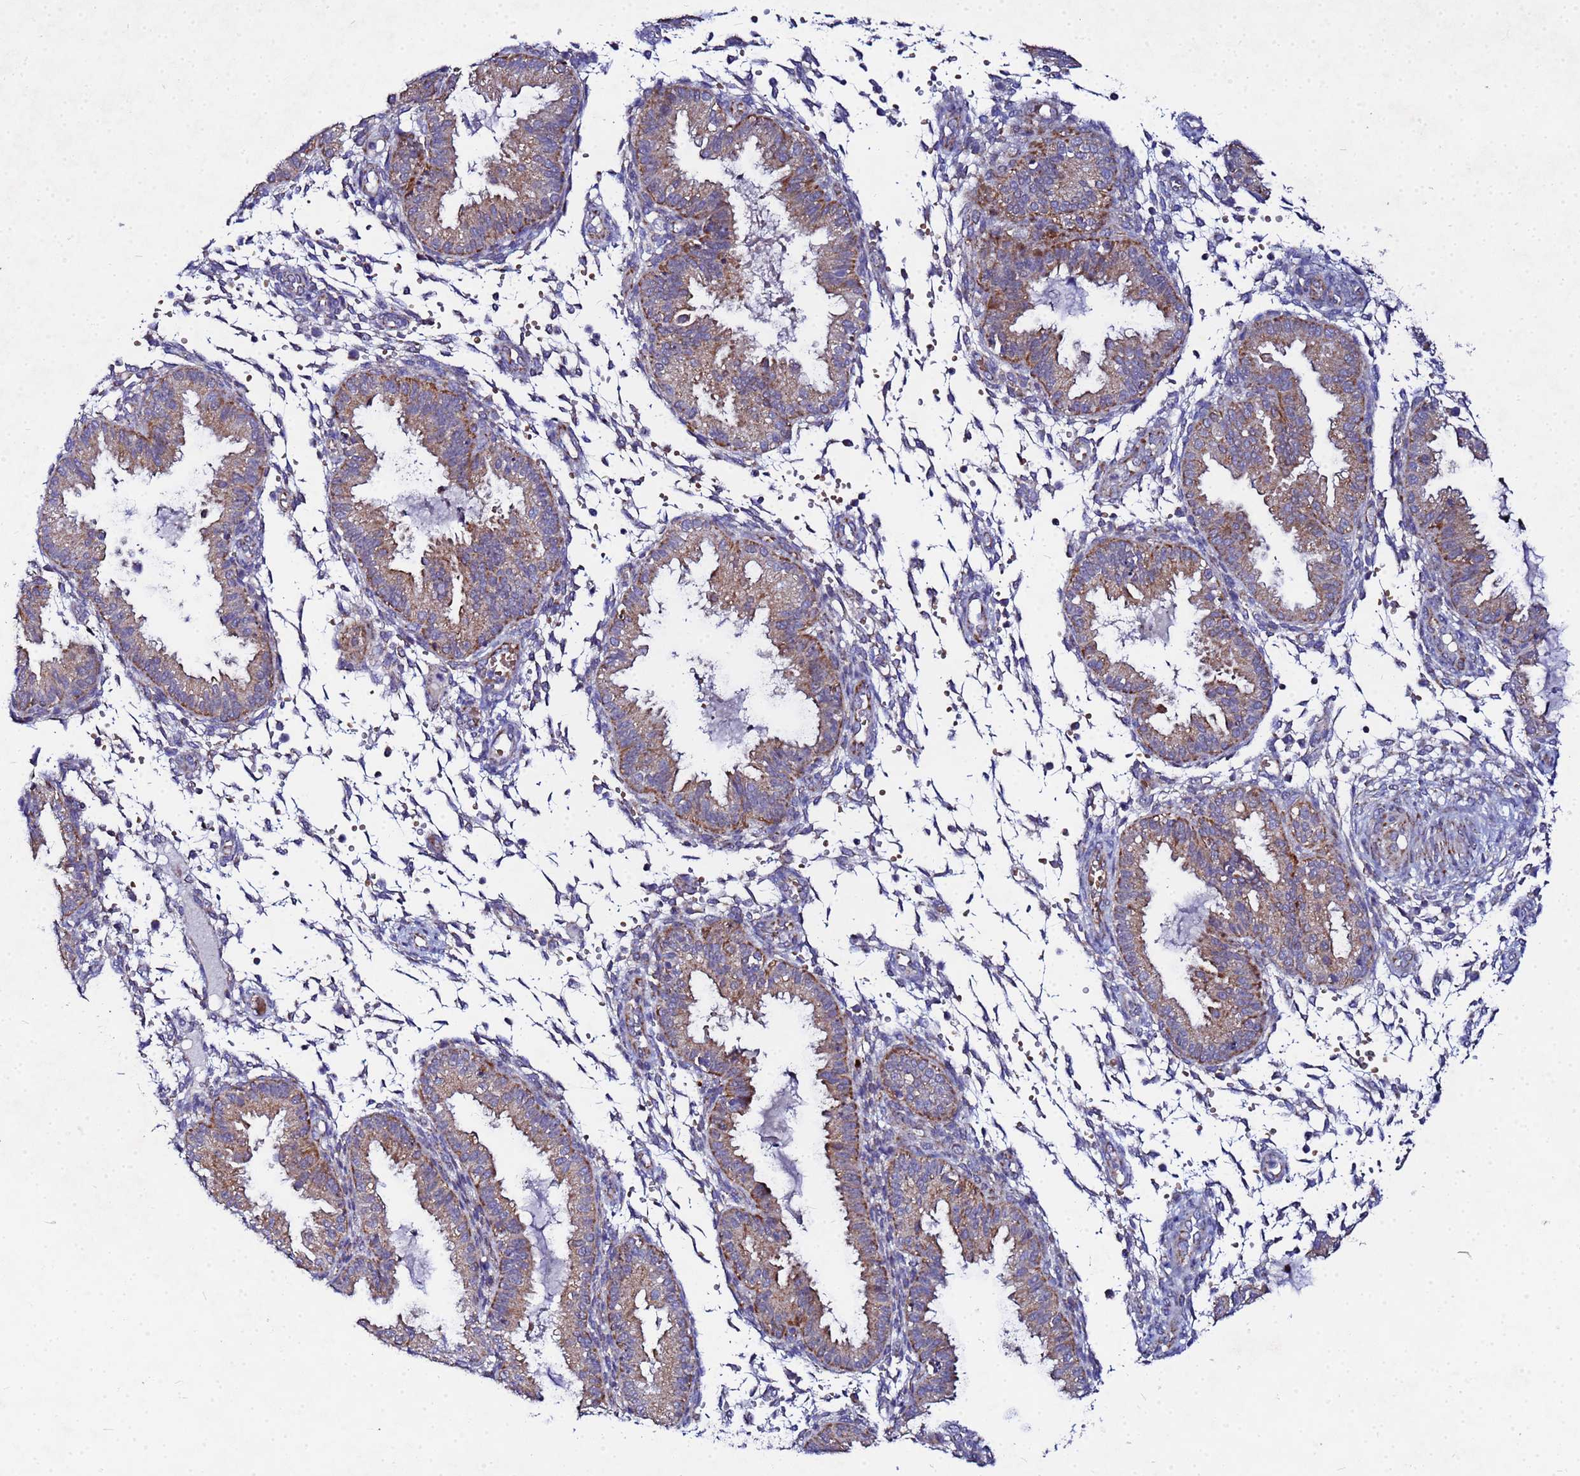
{"staining": {"intensity": "negative", "quantity": "none", "location": "none"}, "tissue": "endometrium", "cell_type": "Cells in endometrial stroma", "image_type": "normal", "snomed": [{"axis": "morphology", "description": "Normal tissue, NOS"}, {"axis": "topography", "description": "Endometrium"}], "caption": "The image displays no staining of cells in endometrial stroma in unremarkable endometrium.", "gene": "FAHD2A", "patient": {"sex": "female", "age": 33}}